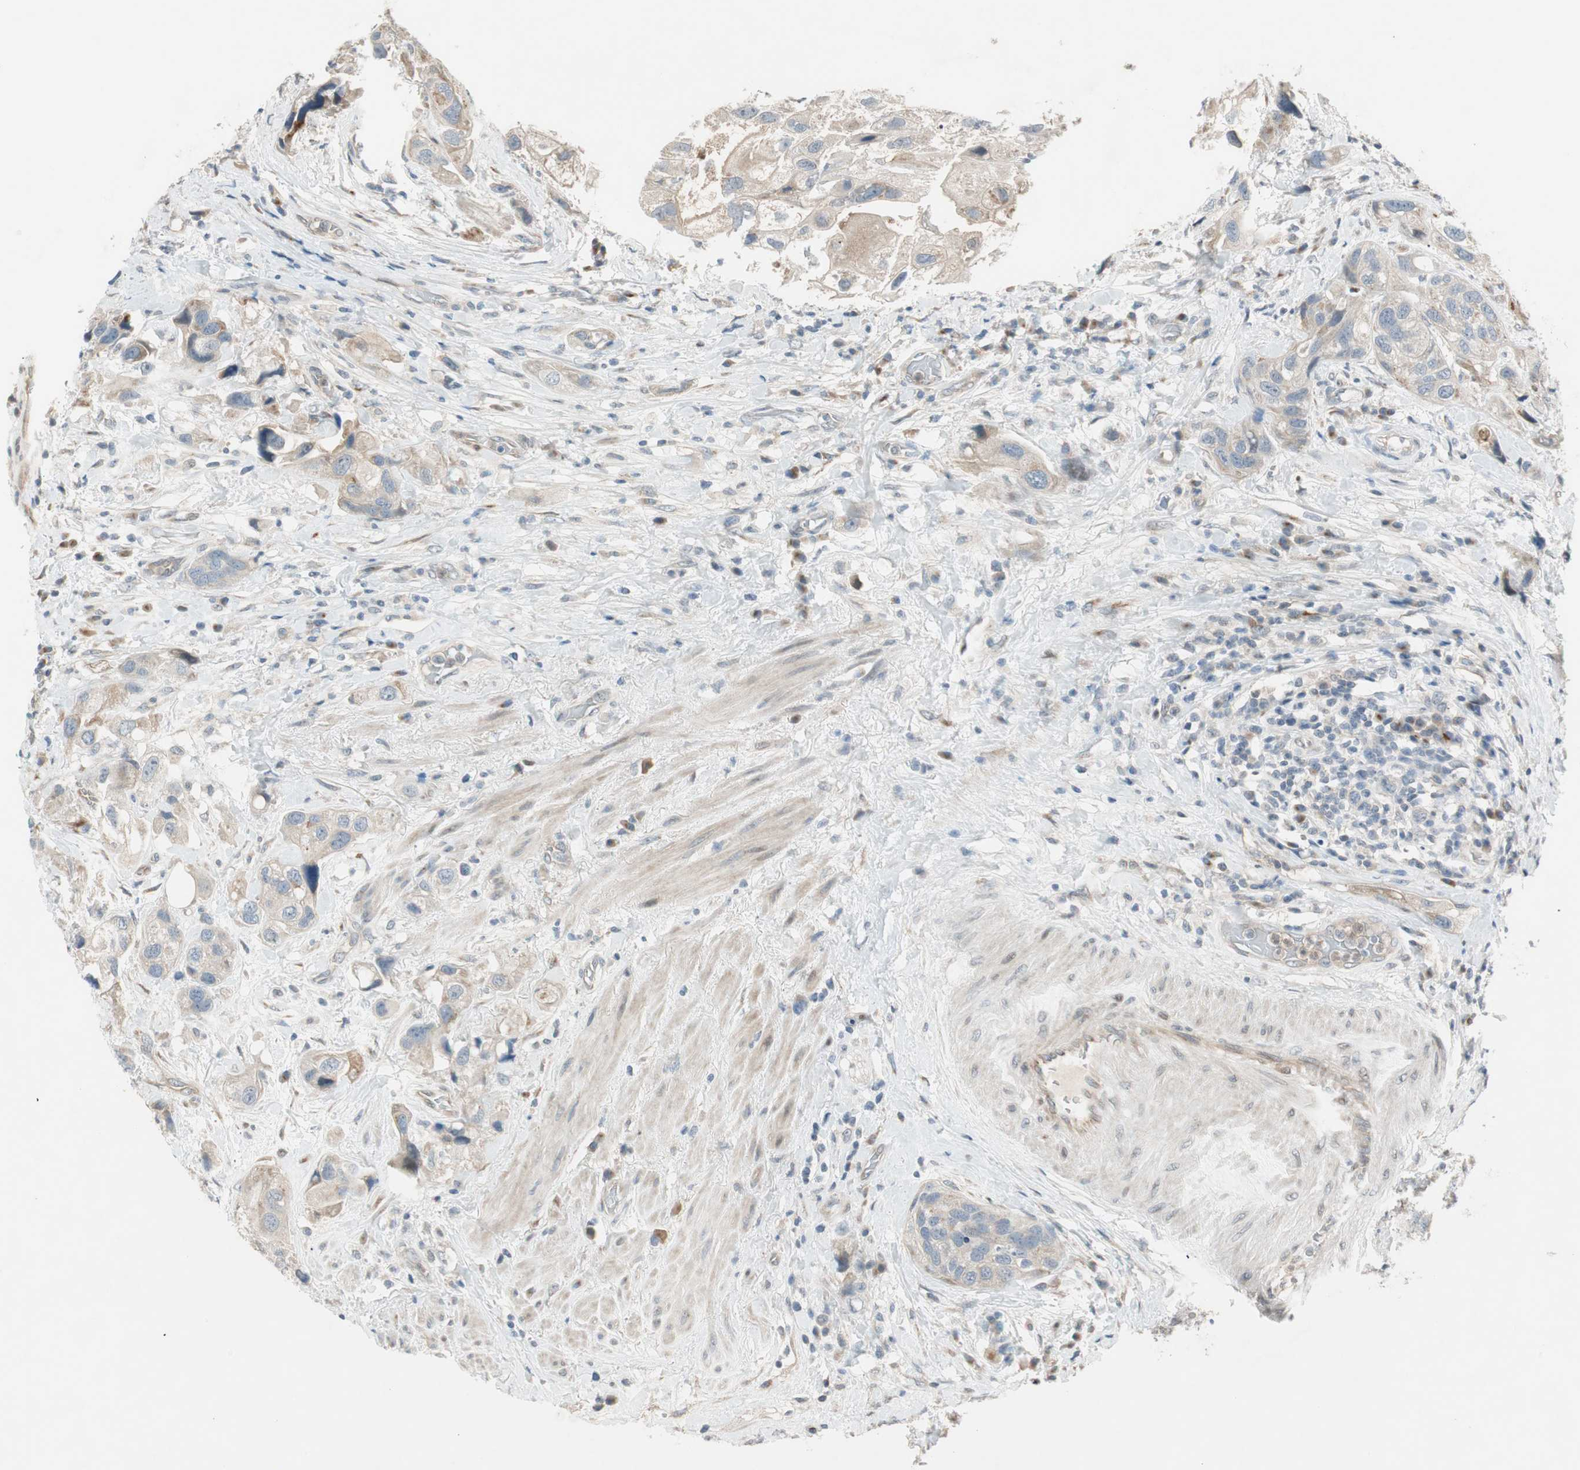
{"staining": {"intensity": "weak", "quantity": ">75%", "location": "cytoplasmic/membranous"}, "tissue": "urothelial cancer", "cell_type": "Tumor cells", "image_type": "cancer", "snomed": [{"axis": "morphology", "description": "Urothelial carcinoma, High grade"}, {"axis": "topography", "description": "Urinary bladder"}], "caption": "The histopathology image reveals staining of urothelial carcinoma (high-grade), revealing weak cytoplasmic/membranous protein positivity (brown color) within tumor cells. The staining is performed using DAB (3,3'-diaminobenzidine) brown chromogen to label protein expression. The nuclei are counter-stained blue using hematoxylin.", "gene": "CGRRF1", "patient": {"sex": "female", "age": 64}}